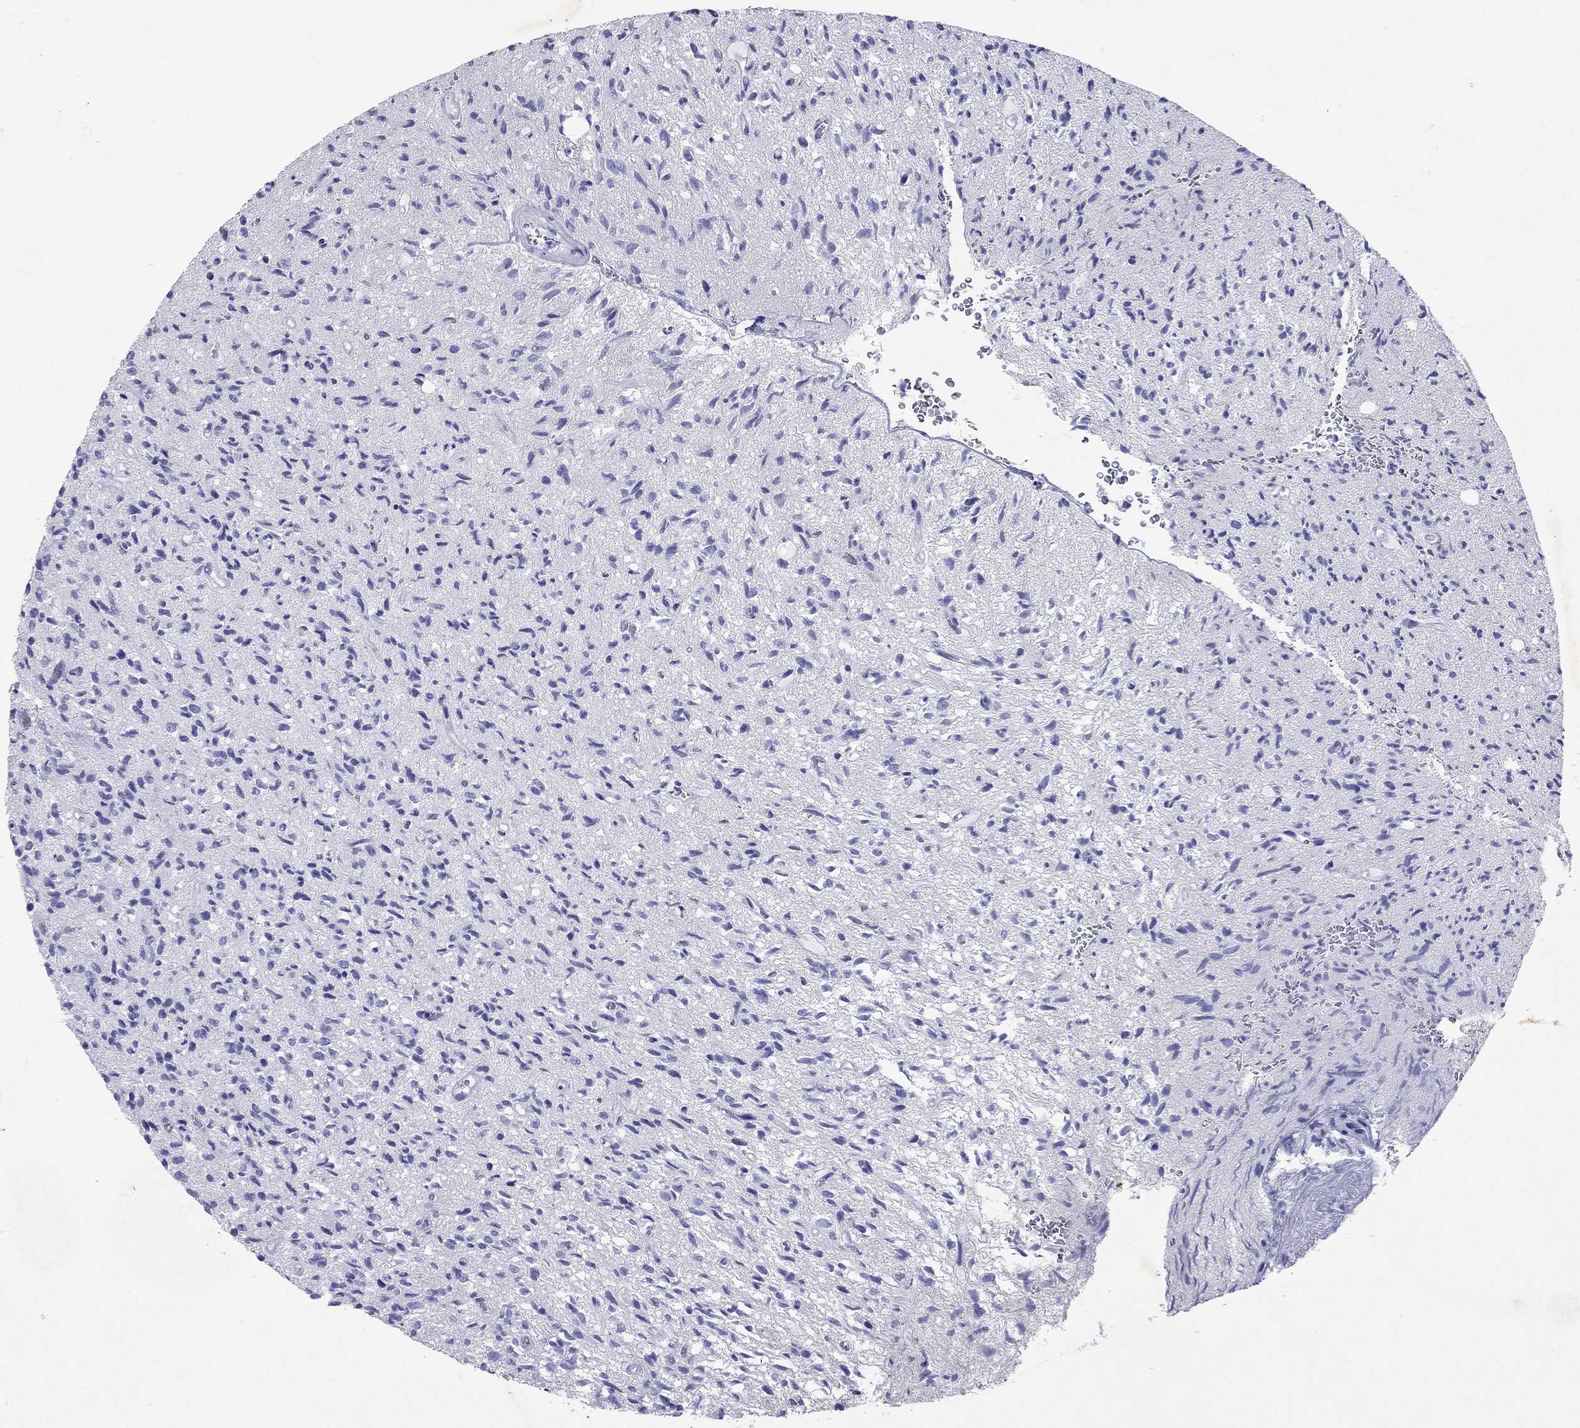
{"staining": {"intensity": "negative", "quantity": "none", "location": "none"}, "tissue": "glioma", "cell_type": "Tumor cells", "image_type": "cancer", "snomed": [{"axis": "morphology", "description": "Glioma, malignant, High grade"}, {"axis": "topography", "description": "Brain"}], "caption": "Immunohistochemistry (IHC) micrograph of neoplastic tissue: human high-grade glioma (malignant) stained with DAB (3,3'-diaminobenzidine) demonstrates no significant protein positivity in tumor cells. (Stains: DAB (3,3'-diaminobenzidine) immunohistochemistry with hematoxylin counter stain, Microscopy: brightfield microscopy at high magnification).", "gene": "ARMC12", "patient": {"sex": "male", "age": 64}}